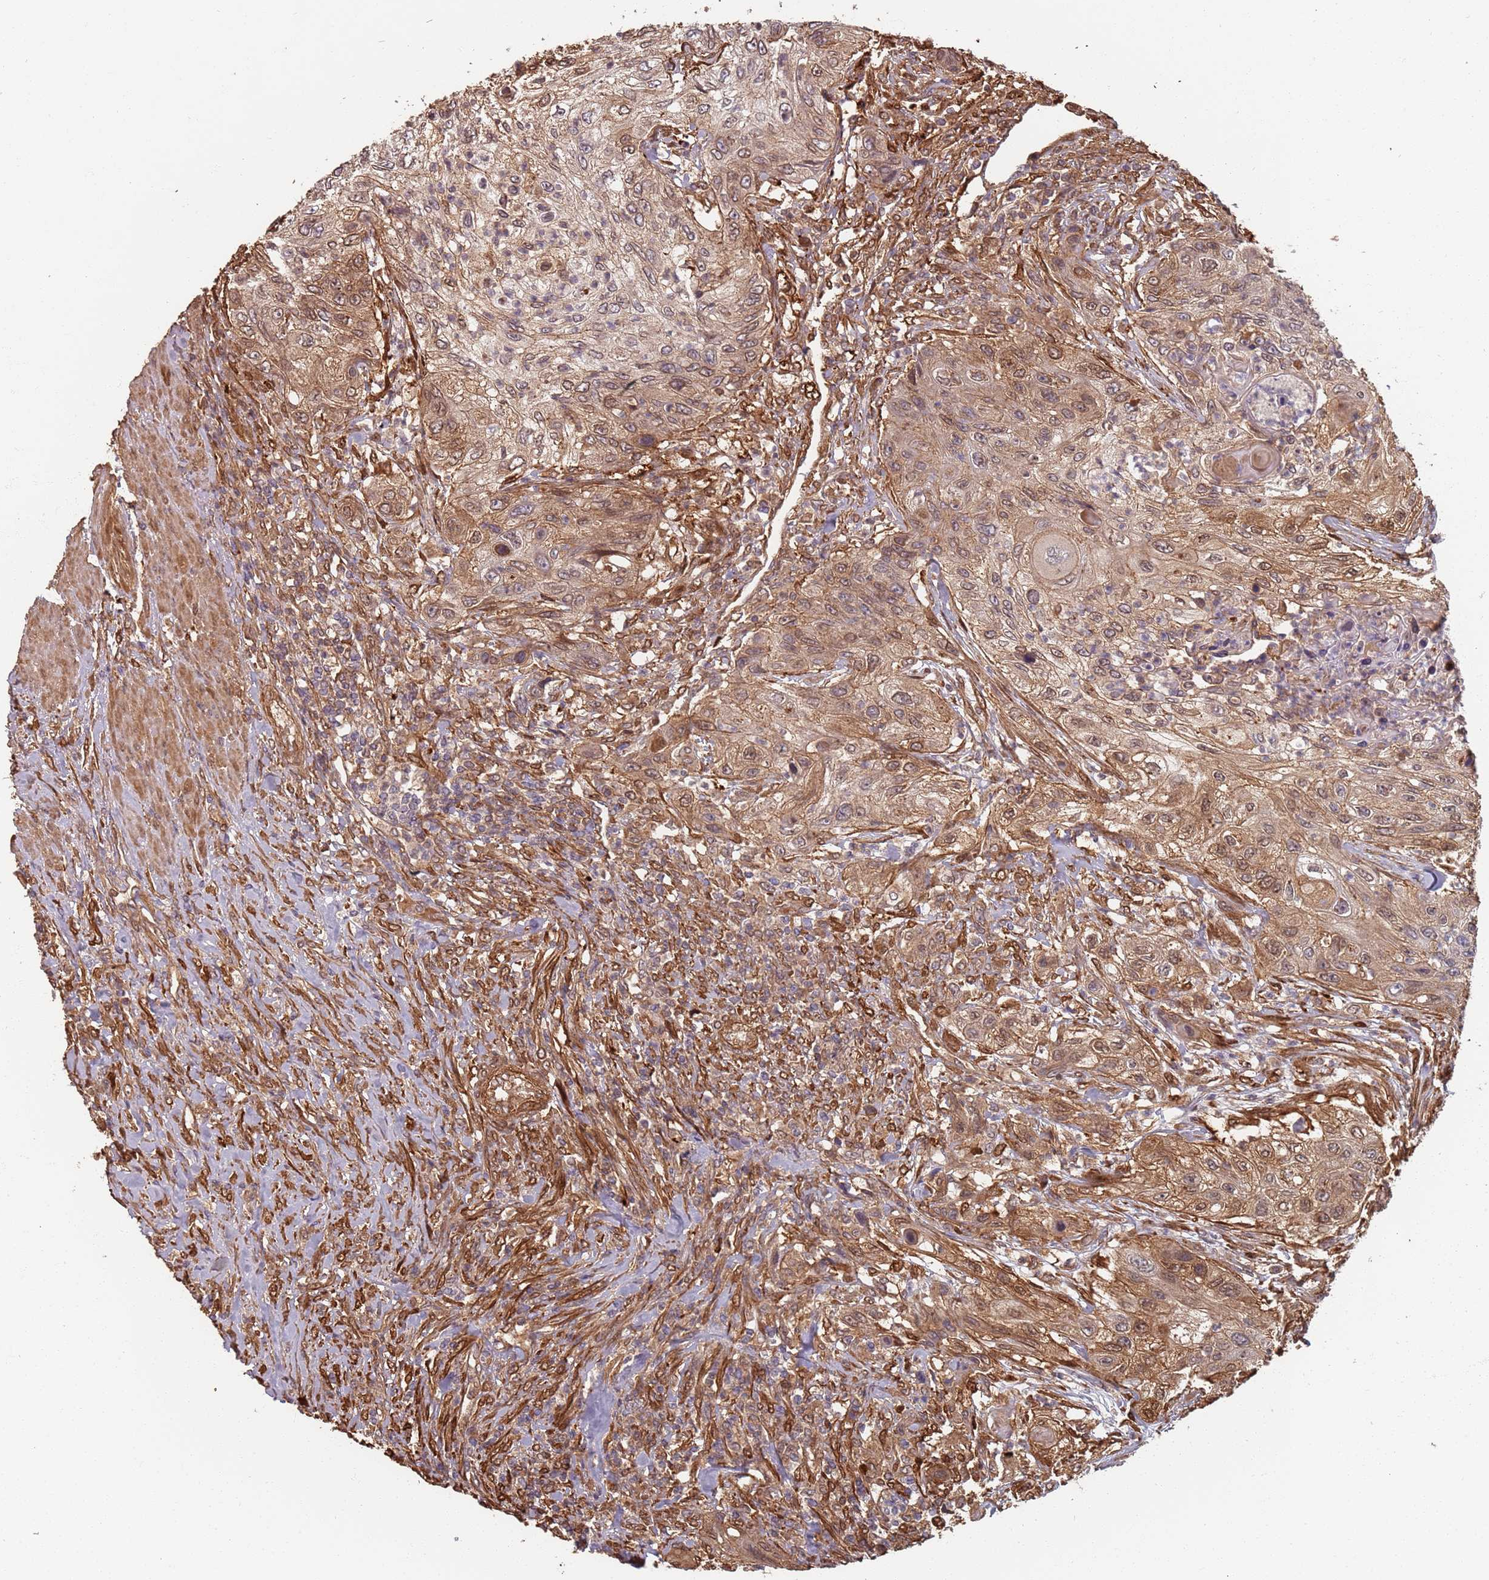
{"staining": {"intensity": "weak", "quantity": "25%-75%", "location": "cytoplasmic/membranous,nuclear"}, "tissue": "urothelial cancer", "cell_type": "Tumor cells", "image_type": "cancer", "snomed": [{"axis": "morphology", "description": "Urothelial carcinoma, High grade"}, {"axis": "topography", "description": "Urinary bladder"}], "caption": "A low amount of weak cytoplasmic/membranous and nuclear positivity is appreciated in about 25%-75% of tumor cells in urothelial cancer tissue.", "gene": "SDCCAG8", "patient": {"sex": "female", "age": 60}}